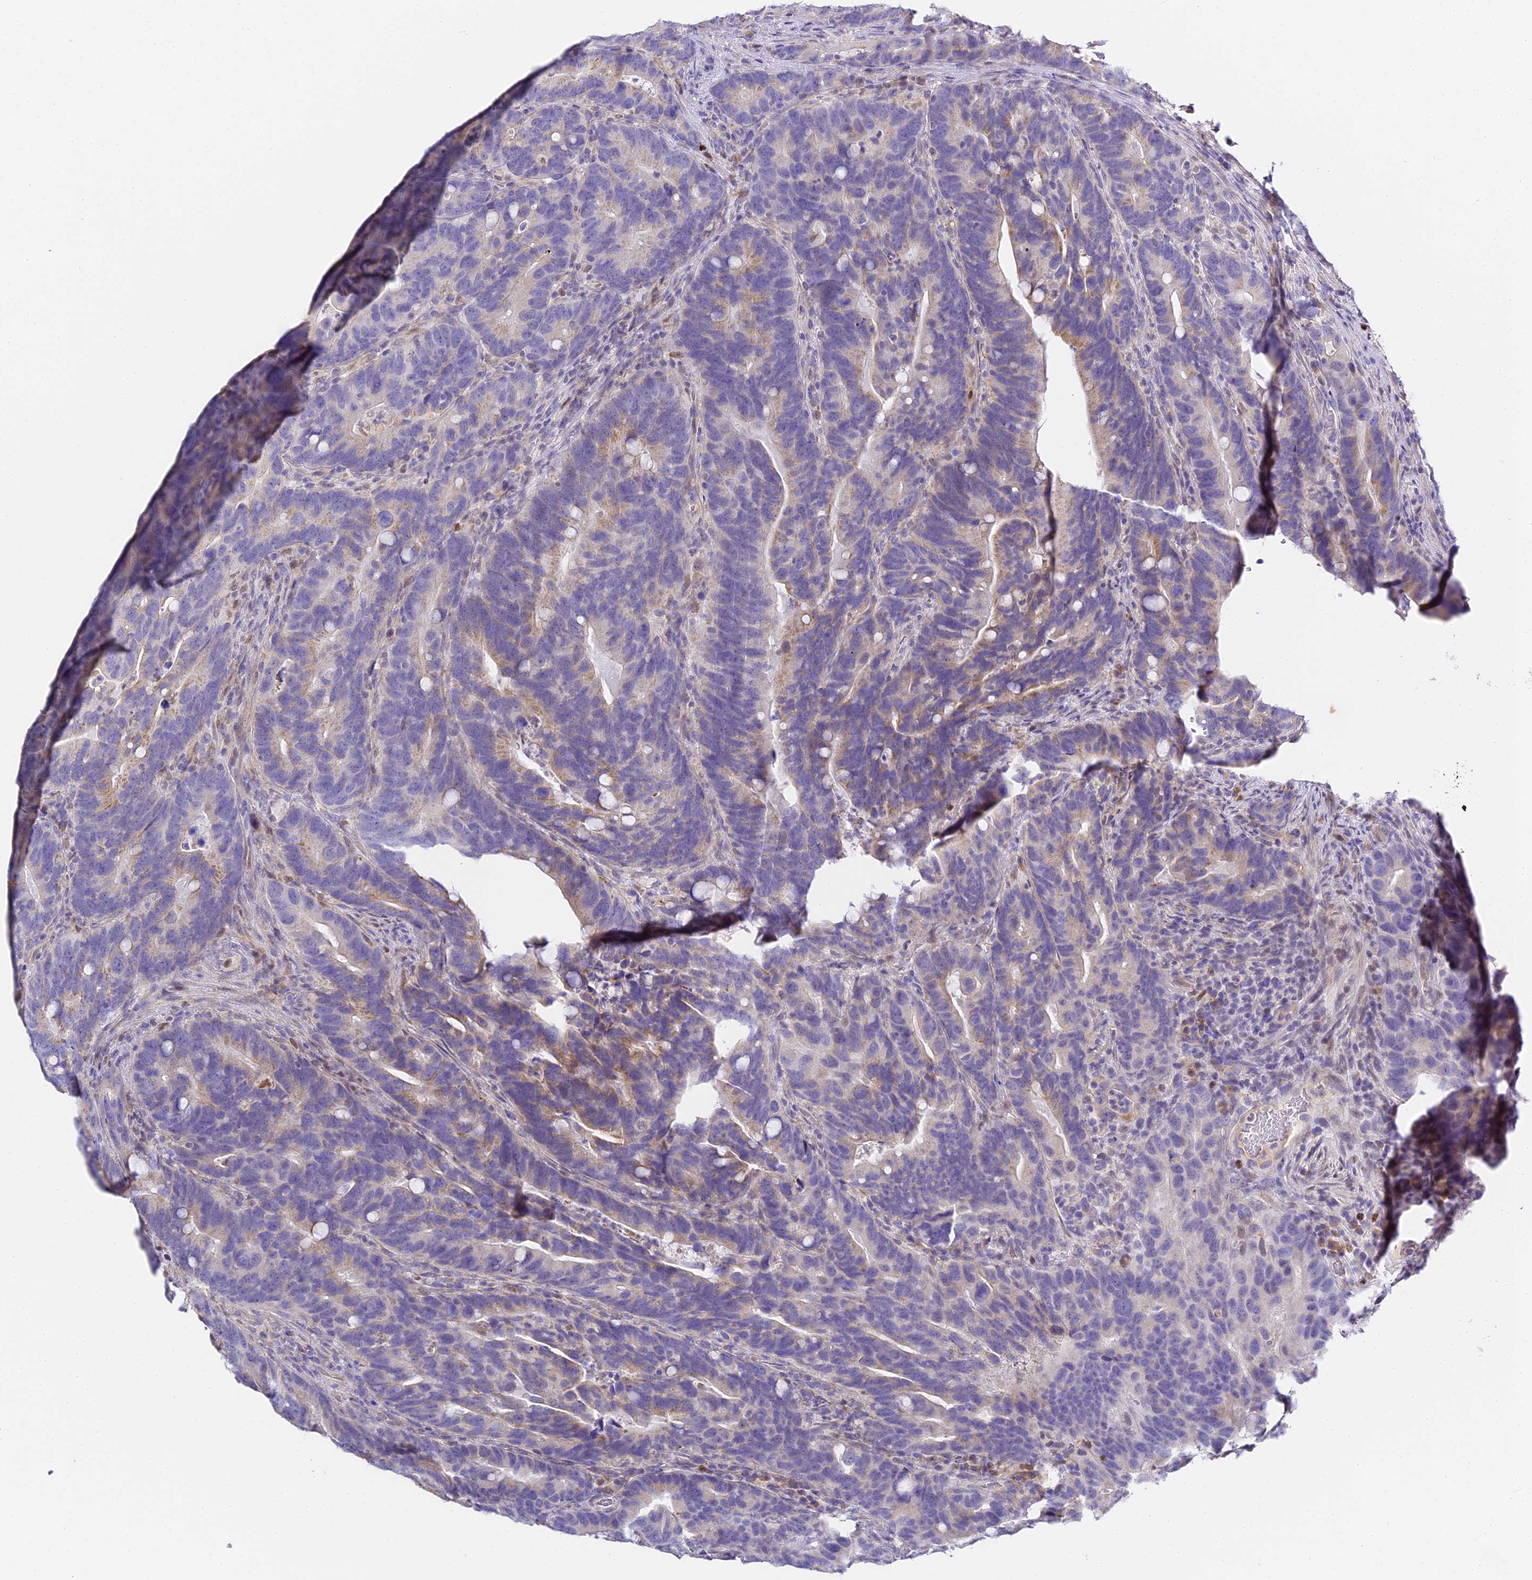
{"staining": {"intensity": "weak", "quantity": "<25%", "location": "cytoplasmic/membranous"}, "tissue": "colorectal cancer", "cell_type": "Tumor cells", "image_type": "cancer", "snomed": [{"axis": "morphology", "description": "Adenocarcinoma, NOS"}, {"axis": "topography", "description": "Colon"}], "caption": "Immunohistochemistry (IHC) micrograph of colorectal adenocarcinoma stained for a protein (brown), which shows no expression in tumor cells.", "gene": "SERP1", "patient": {"sex": "female", "age": 66}}